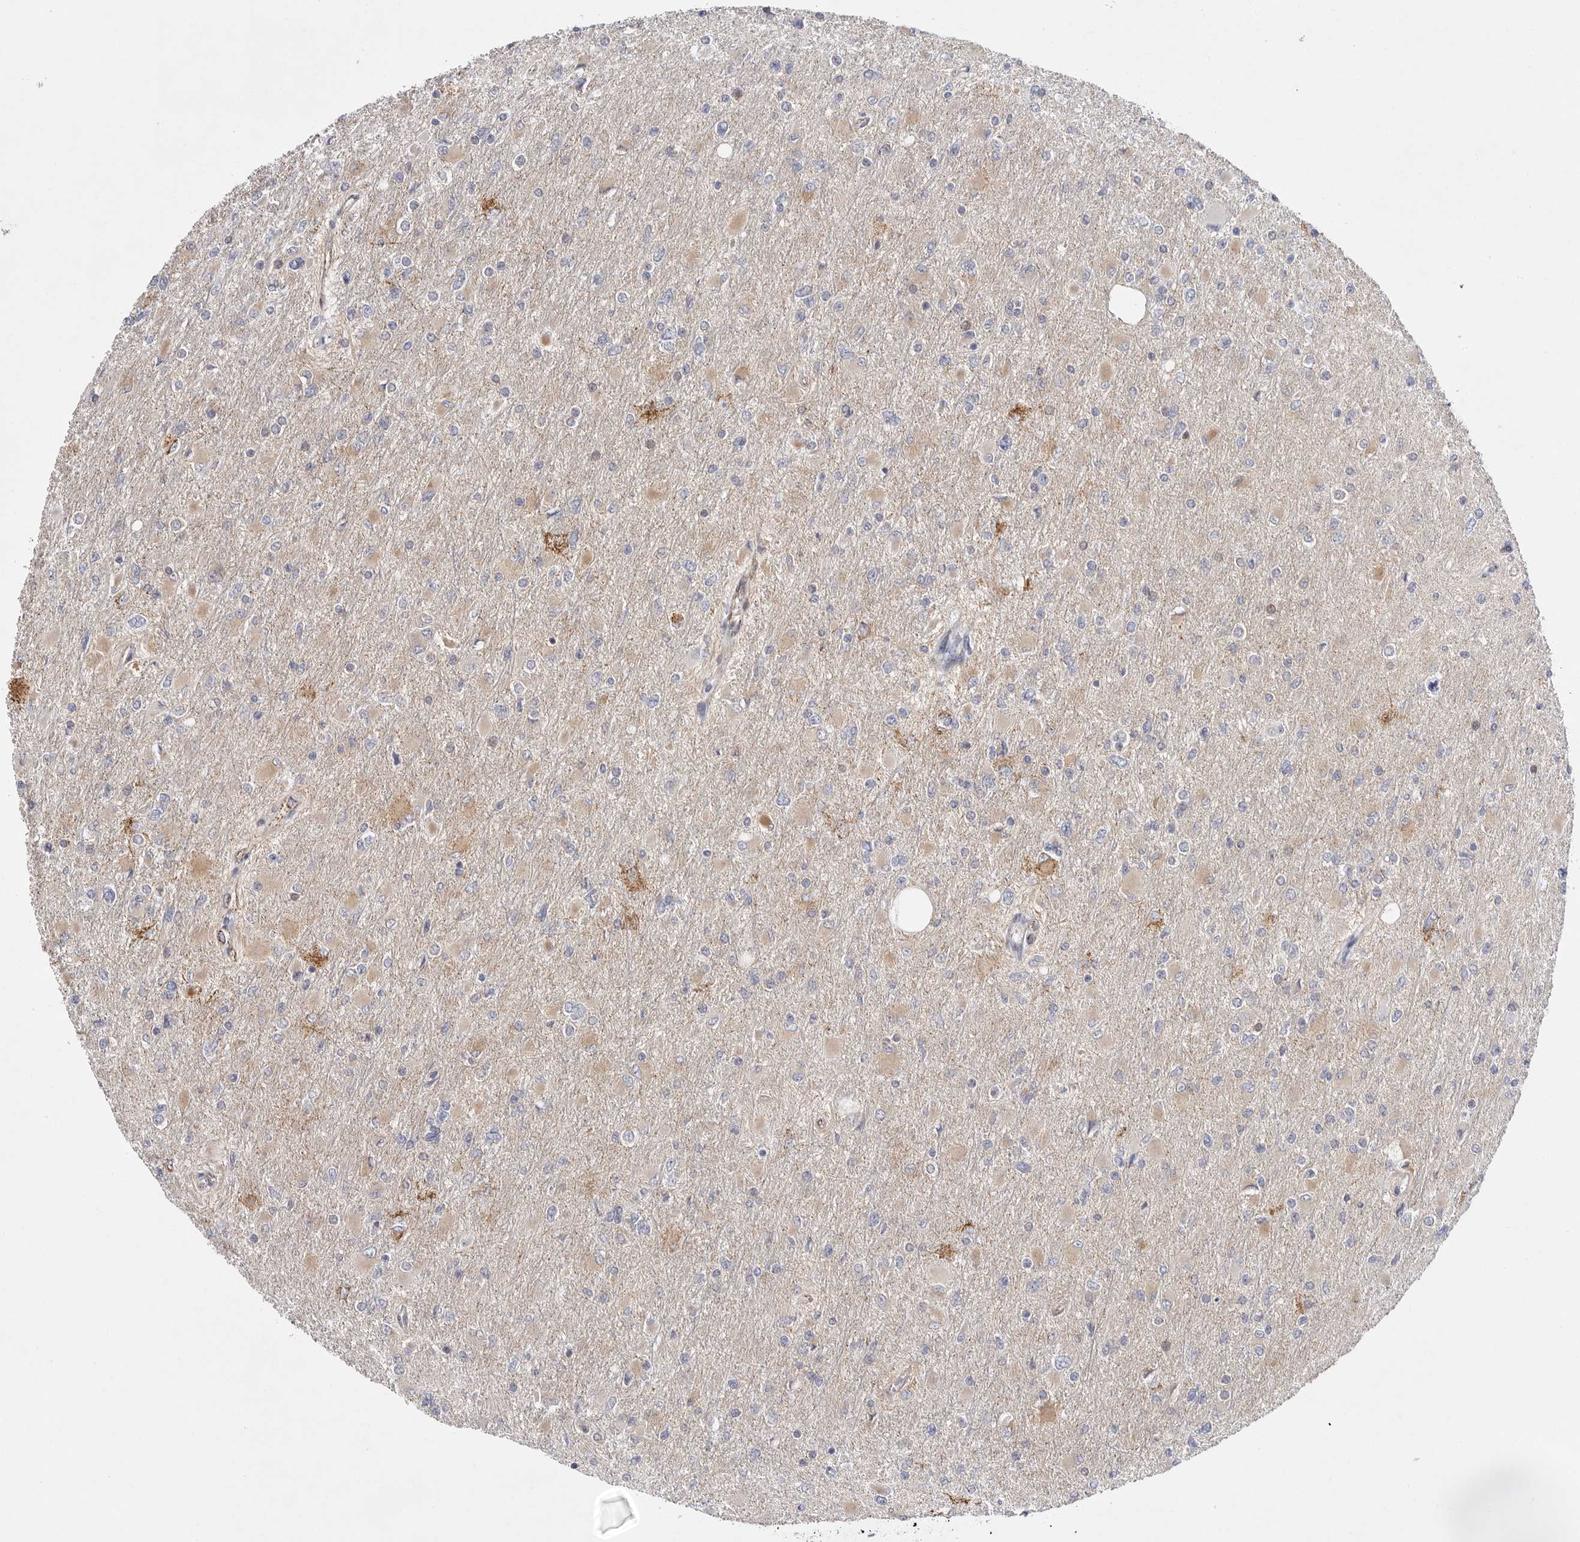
{"staining": {"intensity": "negative", "quantity": "none", "location": "none"}, "tissue": "glioma", "cell_type": "Tumor cells", "image_type": "cancer", "snomed": [{"axis": "morphology", "description": "Glioma, malignant, High grade"}, {"axis": "topography", "description": "Cerebral cortex"}], "caption": "Immunohistochemistry (IHC) image of human glioma stained for a protein (brown), which exhibits no staining in tumor cells. (Brightfield microscopy of DAB (3,3'-diaminobenzidine) IHC at high magnification).", "gene": "ELP3", "patient": {"sex": "female", "age": 36}}